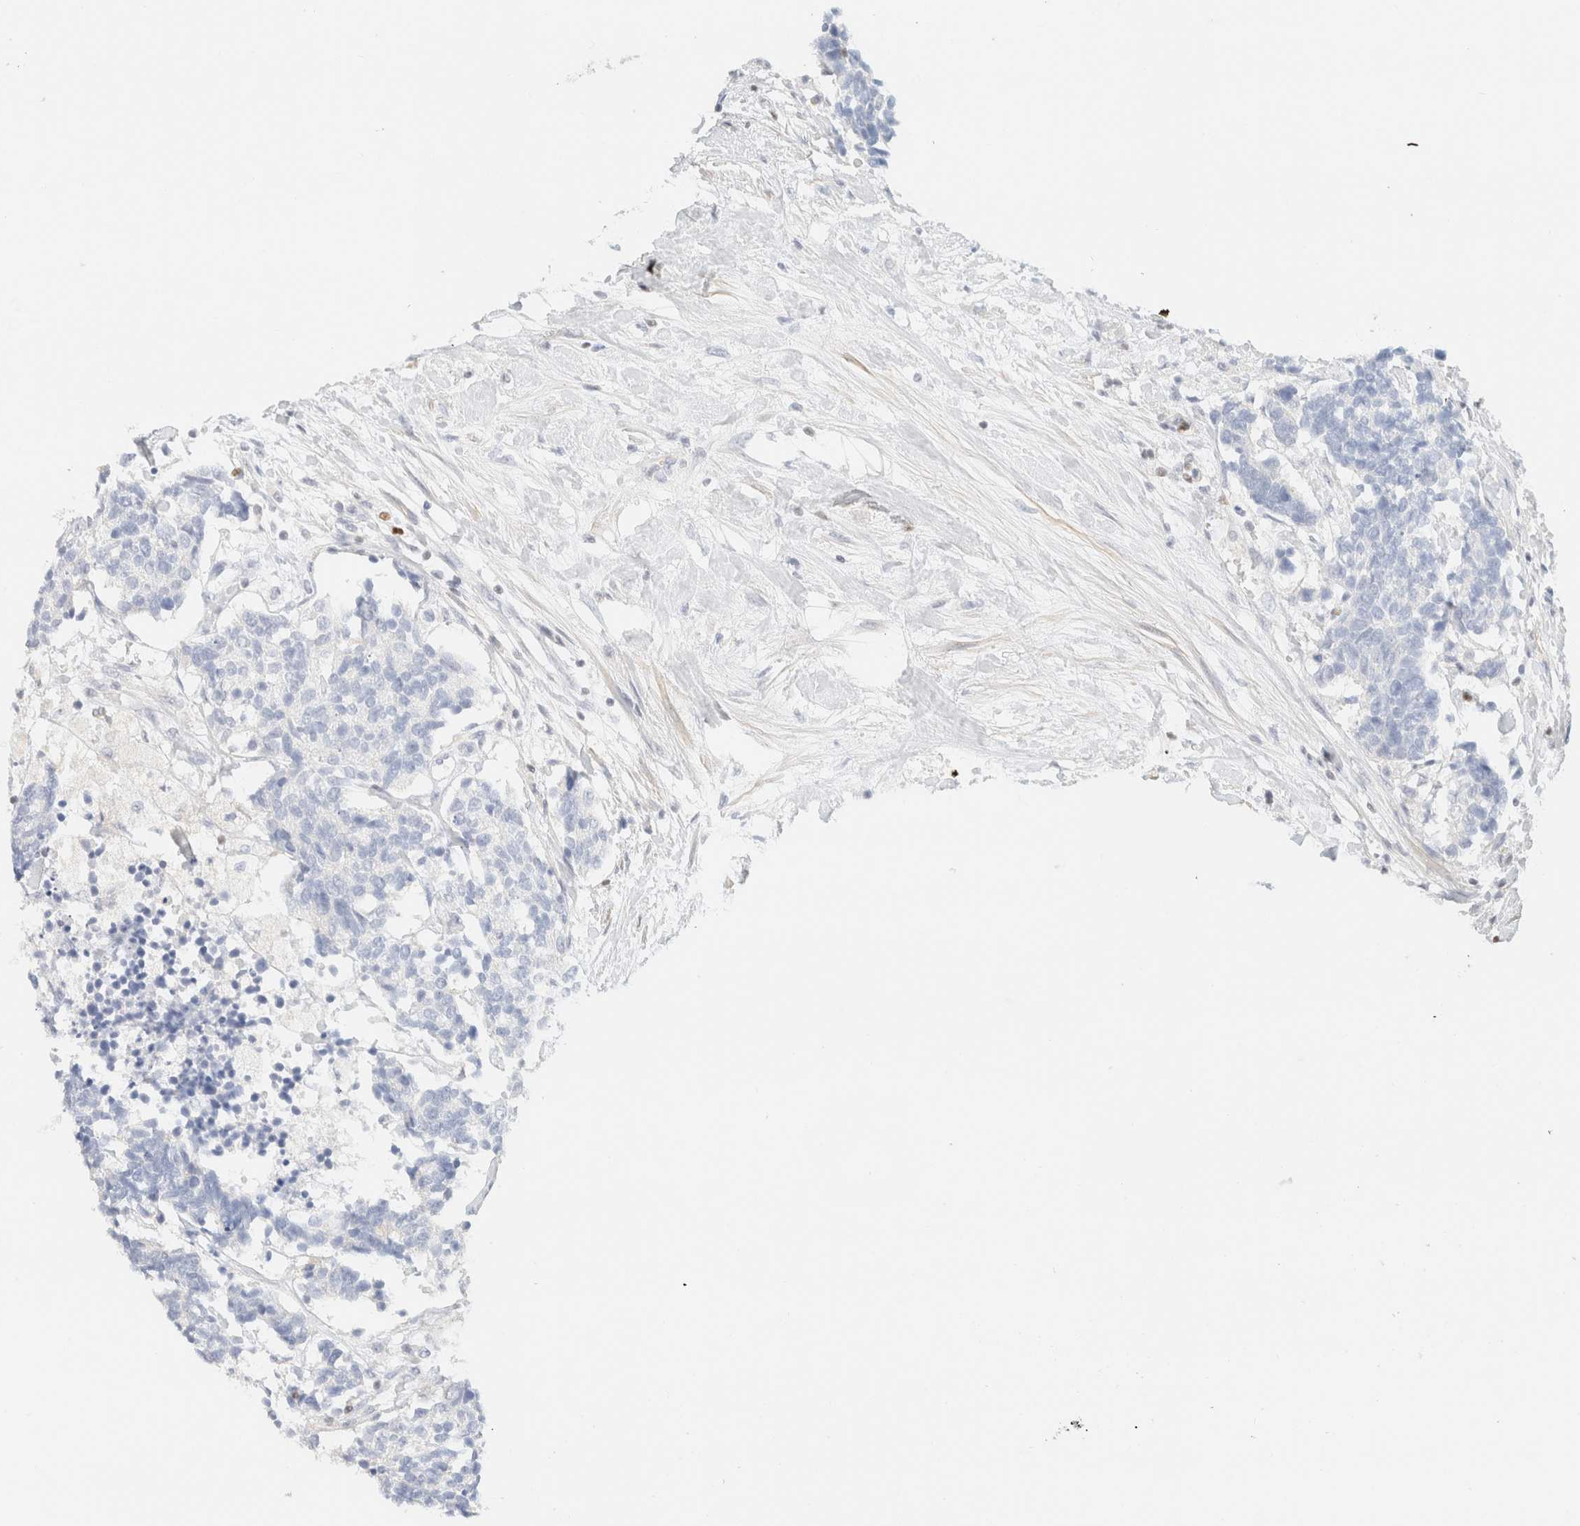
{"staining": {"intensity": "negative", "quantity": "none", "location": "none"}, "tissue": "carcinoid", "cell_type": "Tumor cells", "image_type": "cancer", "snomed": [{"axis": "morphology", "description": "Carcinoma, NOS"}, {"axis": "morphology", "description": "Carcinoid, malignant, NOS"}, {"axis": "topography", "description": "Urinary bladder"}], "caption": "Immunohistochemistry (IHC) histopathology image of neoplastic tissue: carcinoma stained with DAB demonstrates no significant protein expression in tumor cells.", "gene": "IKZF3", "patient": {"sex": "male", "age": 57}}